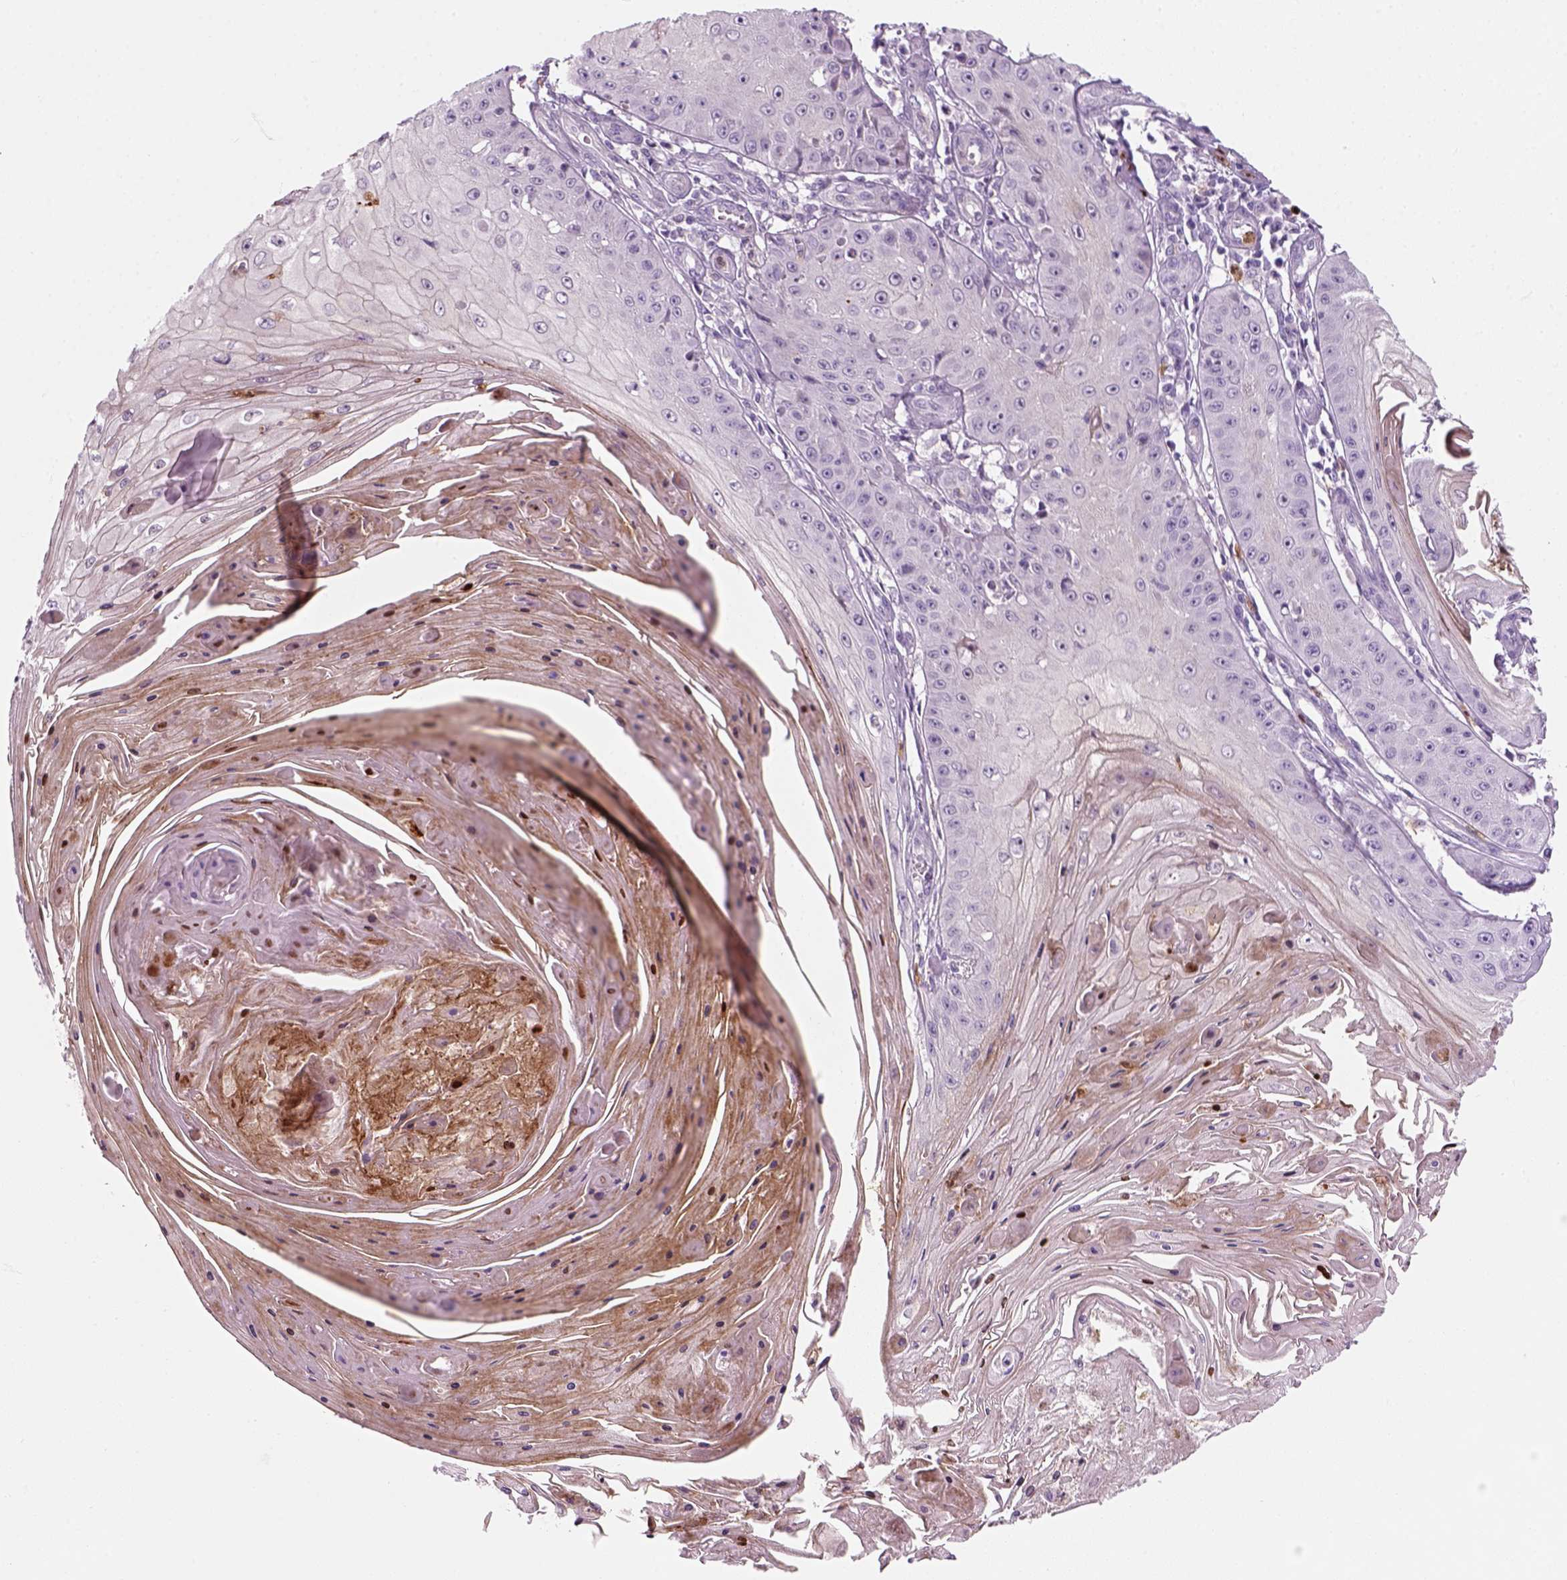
{"staining": {"intensity": "negative", "quantity": "none", "location": "none"}, "tissue": "skin cancer", "cell_type": "Tumor cells", "image_type": "cancer", "snomed": [{"axis": "morphology", "description": "Squamous cell carcinoma, NOS"}, {"axis": "topography", "description": "Skin"}], "caption": "The image shows no staining of tumor cells in skin cancer (squamous cell carcinoma).", "gene": "IL4", "patient": {"sex": "male", "age": 70}}